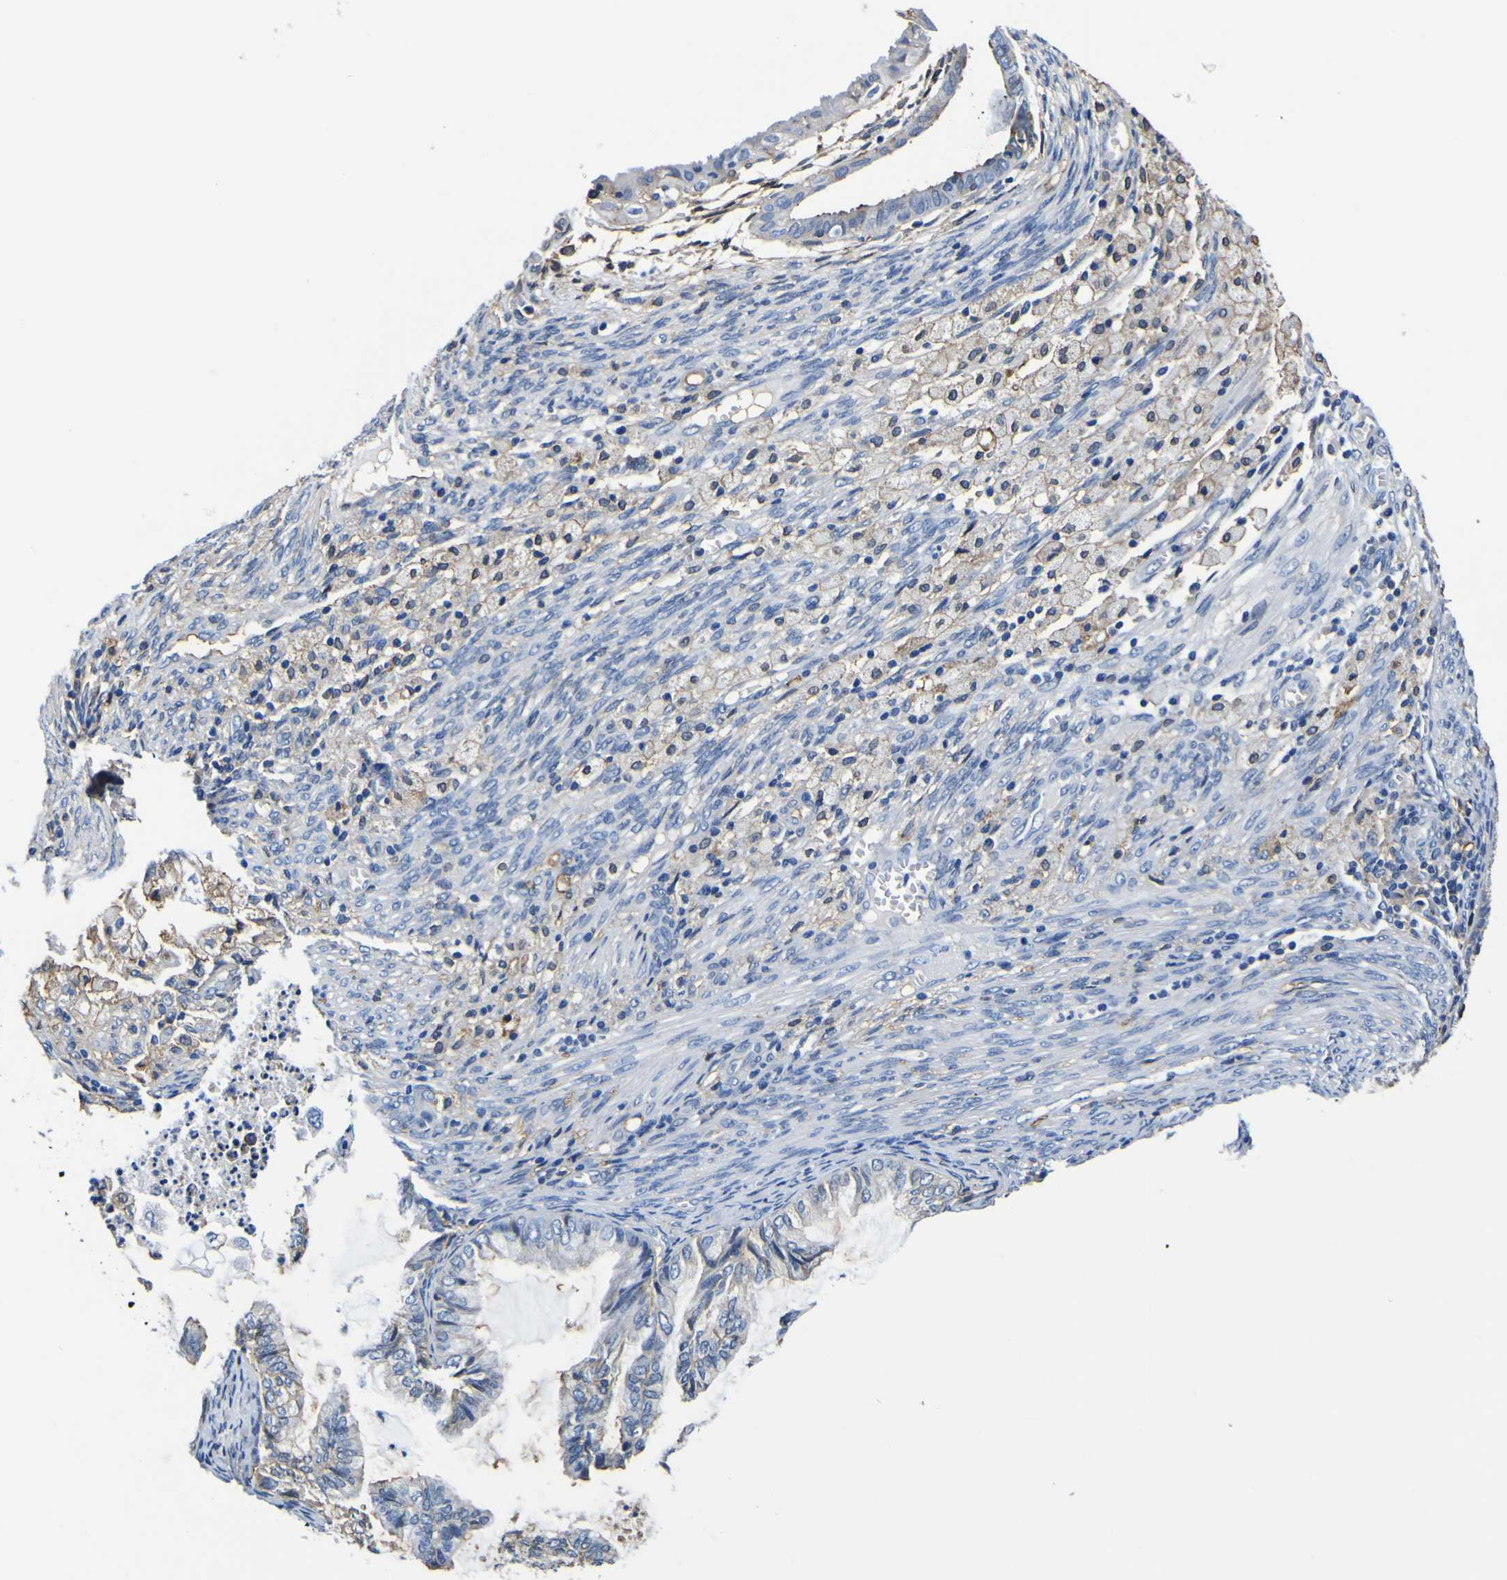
{"staining": {"intensity": "moderate", "quantity": "<25%", "location": "cytoplasmic/membranous"}, "tissue": "cervical cancer", "cell_type": "Tumor cells", "image_type": "cancer", "snomed": [{"axis": "morphology", "description": "Normal tissue, NOS"}, {"axis": "morphology", "description": "Adenocarcinoma, NOS"}, {"axis": "topography", "description": "Cervix"}, {"axis": "topography", "description": "Endometrium"}], "caption": "Immunohistochemical staining of cervical cancer (adenocarcinoma) displays low levels of moderate cytoplasmic/membranous protein staining in approximately <25% of tumor cells.", "gene": "PXDN", "patient": {"sex": "female", "age": 86}}